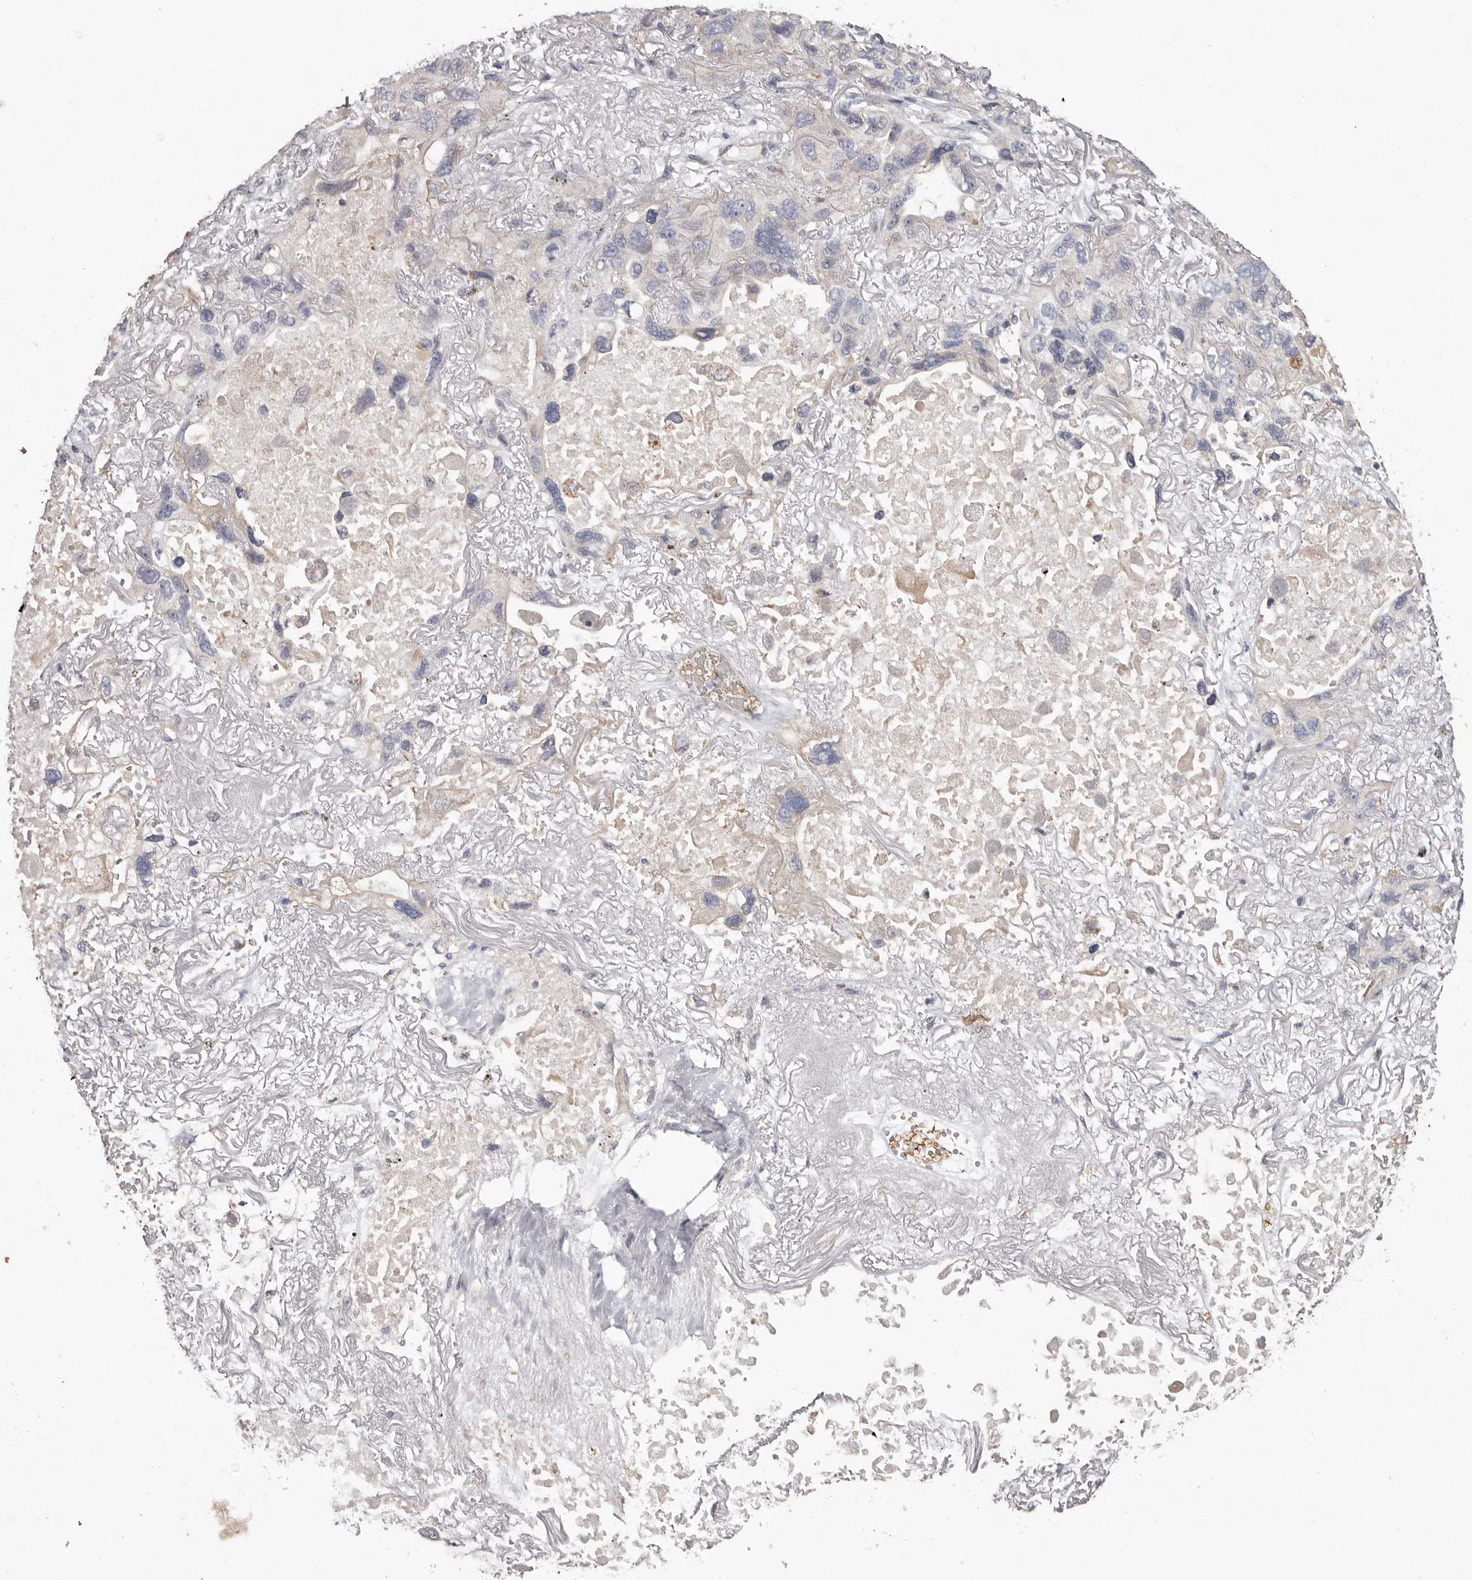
{"staining": {"intensity": "negative", "quantity": "none", "location": "none"}, "tissue": "lung cancer", "cell_type": "Tumor cells", "image_type": "cancer", "snomed": [{"axis": "morphology", "description": "Squamous cell carcinoma, NOS"}, {"axis": "topography", "description": "Lung"}], "caption": "Immunohistochemistry micrograph of human squamous cell carcinoma (lung) stained for a protein (brown), which shows no expression in tumor cells.", "gene": "SPTA1", "patient": {"sex": "female", "age": 73}}